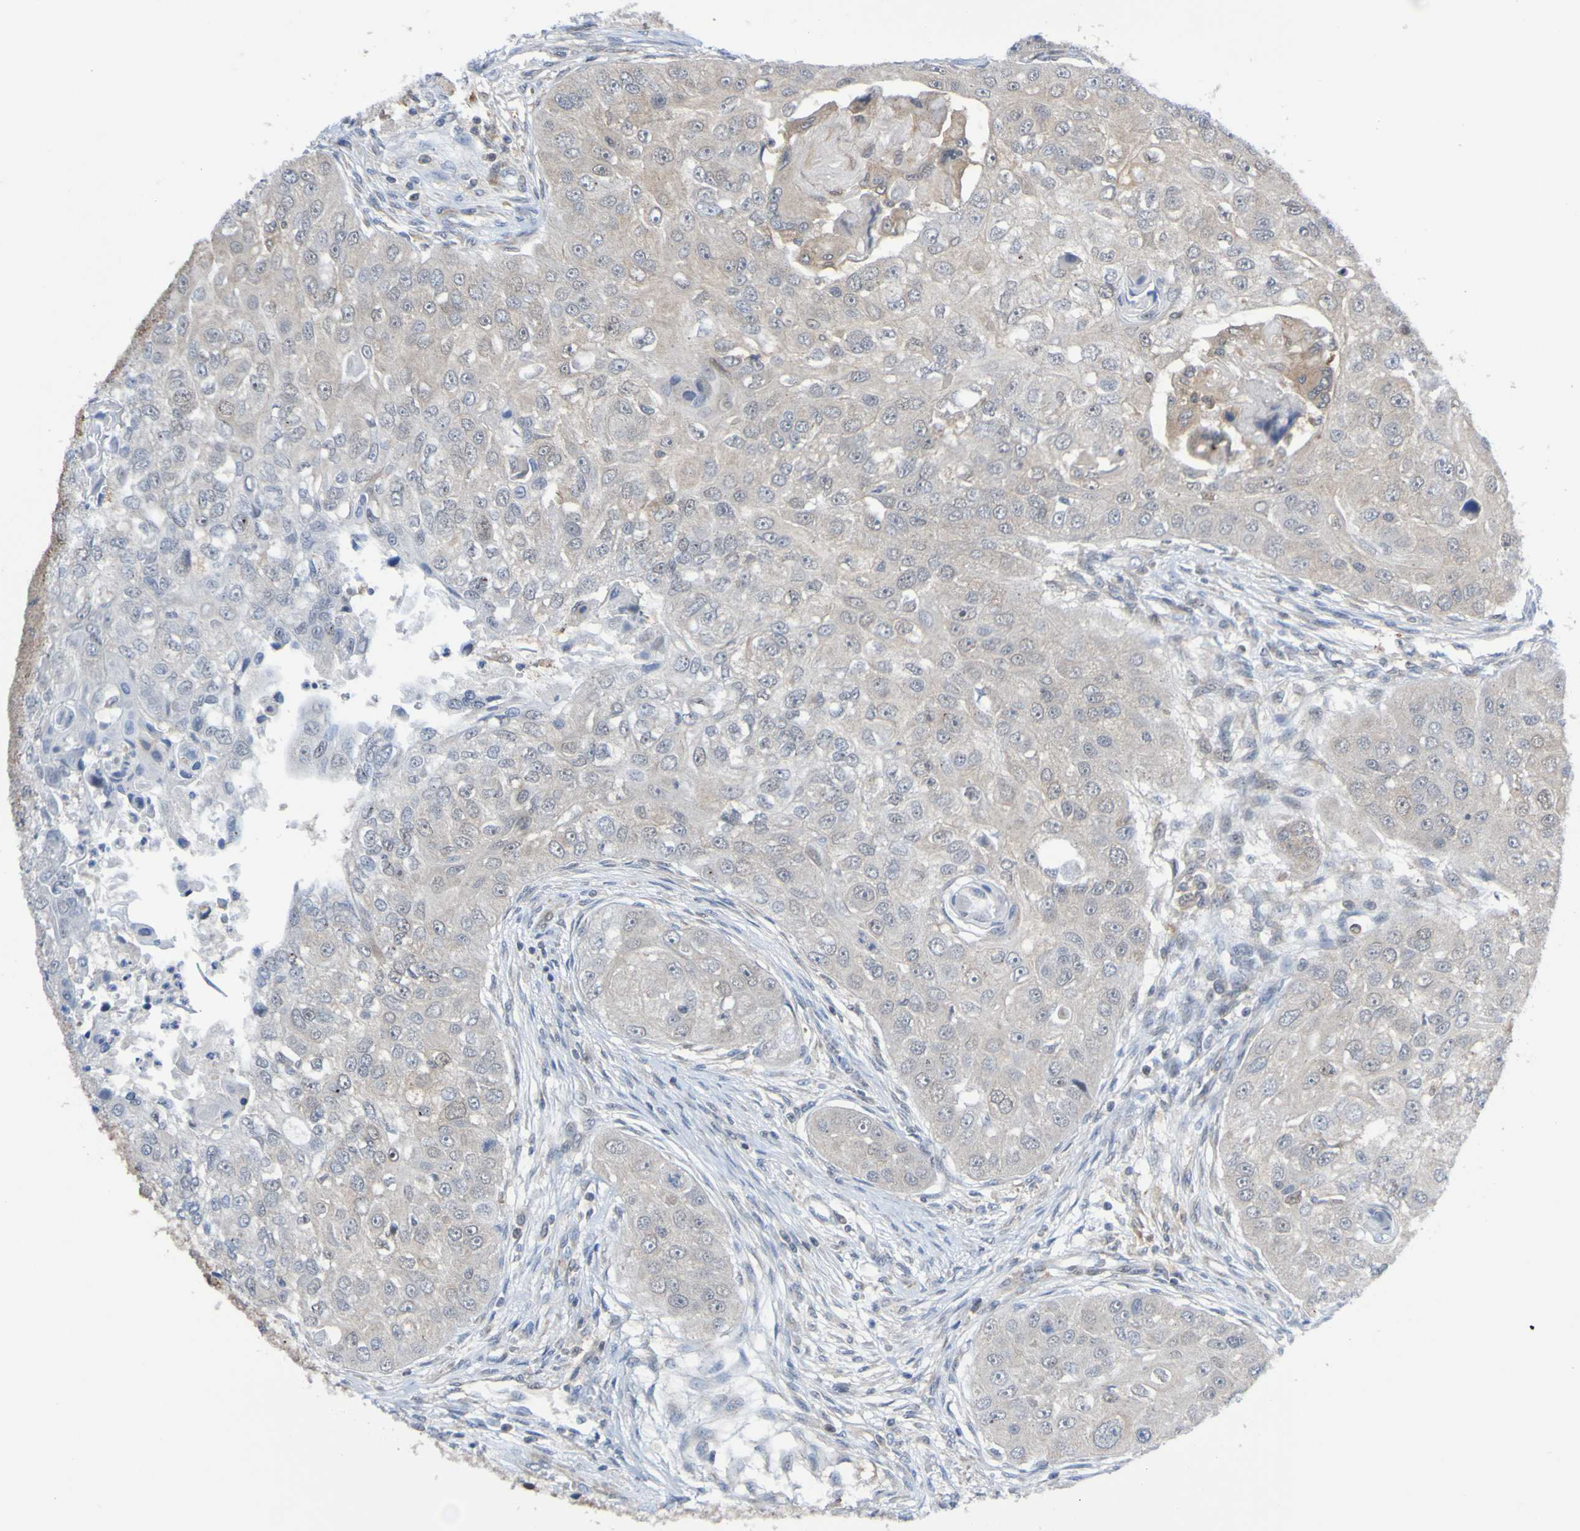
{"staining": {"intensity": "negative", "quantity": "none", "location": "none"}, "tissue": "head and neck cancer", "cell_type": "Tumor cells", "image_type": "cancer", "snomed": [{"axis": "morphology", "description": "Normal tissue, NOS"}, {"axis": "morphology", "description": "Squamous cell carcinoma, NOS"}, {"axis": "topography", "description": "Skeletal muscle"}, {"axis": "topography", "description": "Head-Neck"}], "caption": "The image exhibits no staining of tumor cells in head and neck squamous cell carcinoma.", "gene": "ATIC", "patient": {"sex": "male", "age": 51}}